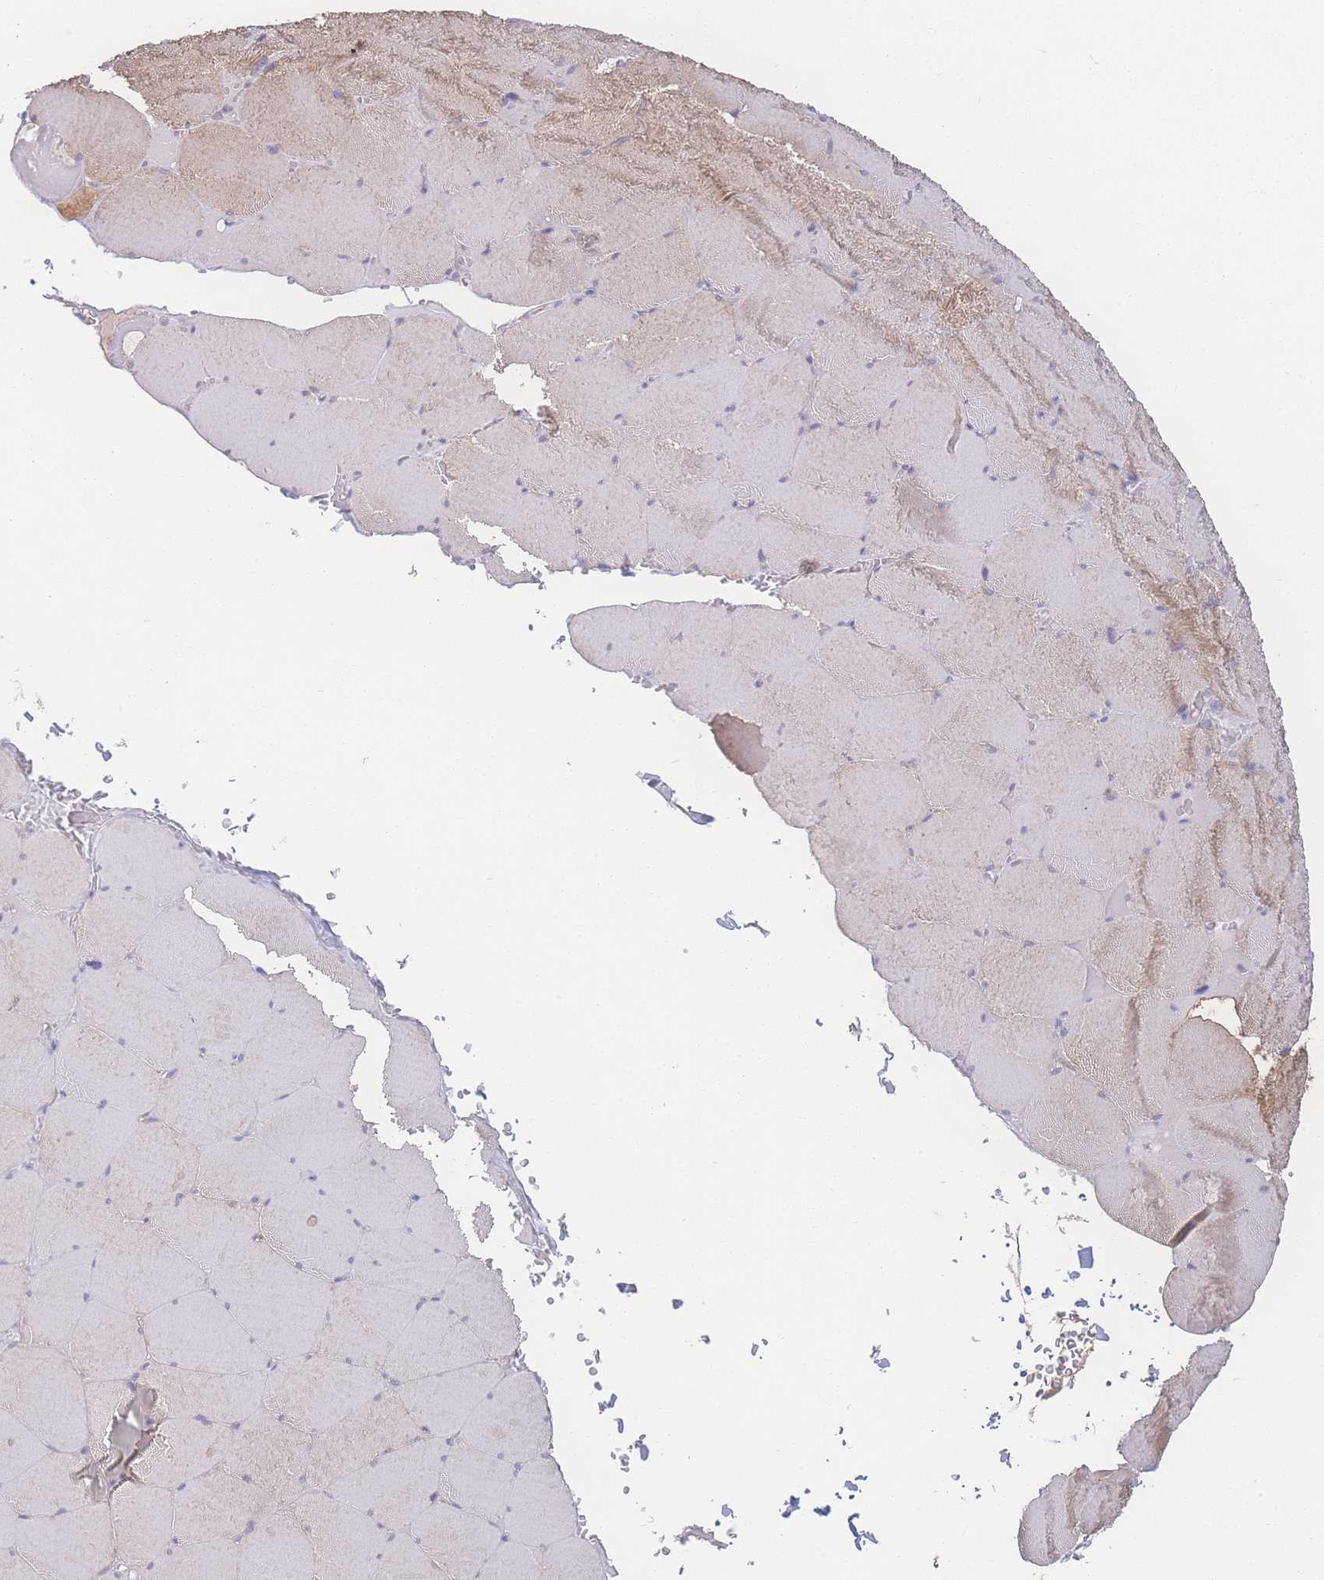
{"staining": {"intensity": "moderate", "quantity": "25%-75%", "location": "cytoplasmic/membranous"}, "tissue": "skeletal muscle", "cell_type": "Myocytes", "image_type": "normal", "snomed": [{"axis": "morphology", "description": "Normal tissue, NOS"}, {"axis": "topography", "description": "Skeletal muscle"}, {"axis": "topography", "description": "Head-Neck"}], "caption": "Skeletal muscle stained with a brown dye reveals moderate cytoplasmic/membranous positive expression in about 25%-75% of myocytes.", "gene": "GIPR", "patient": {"sex": "male", "age": 66}}